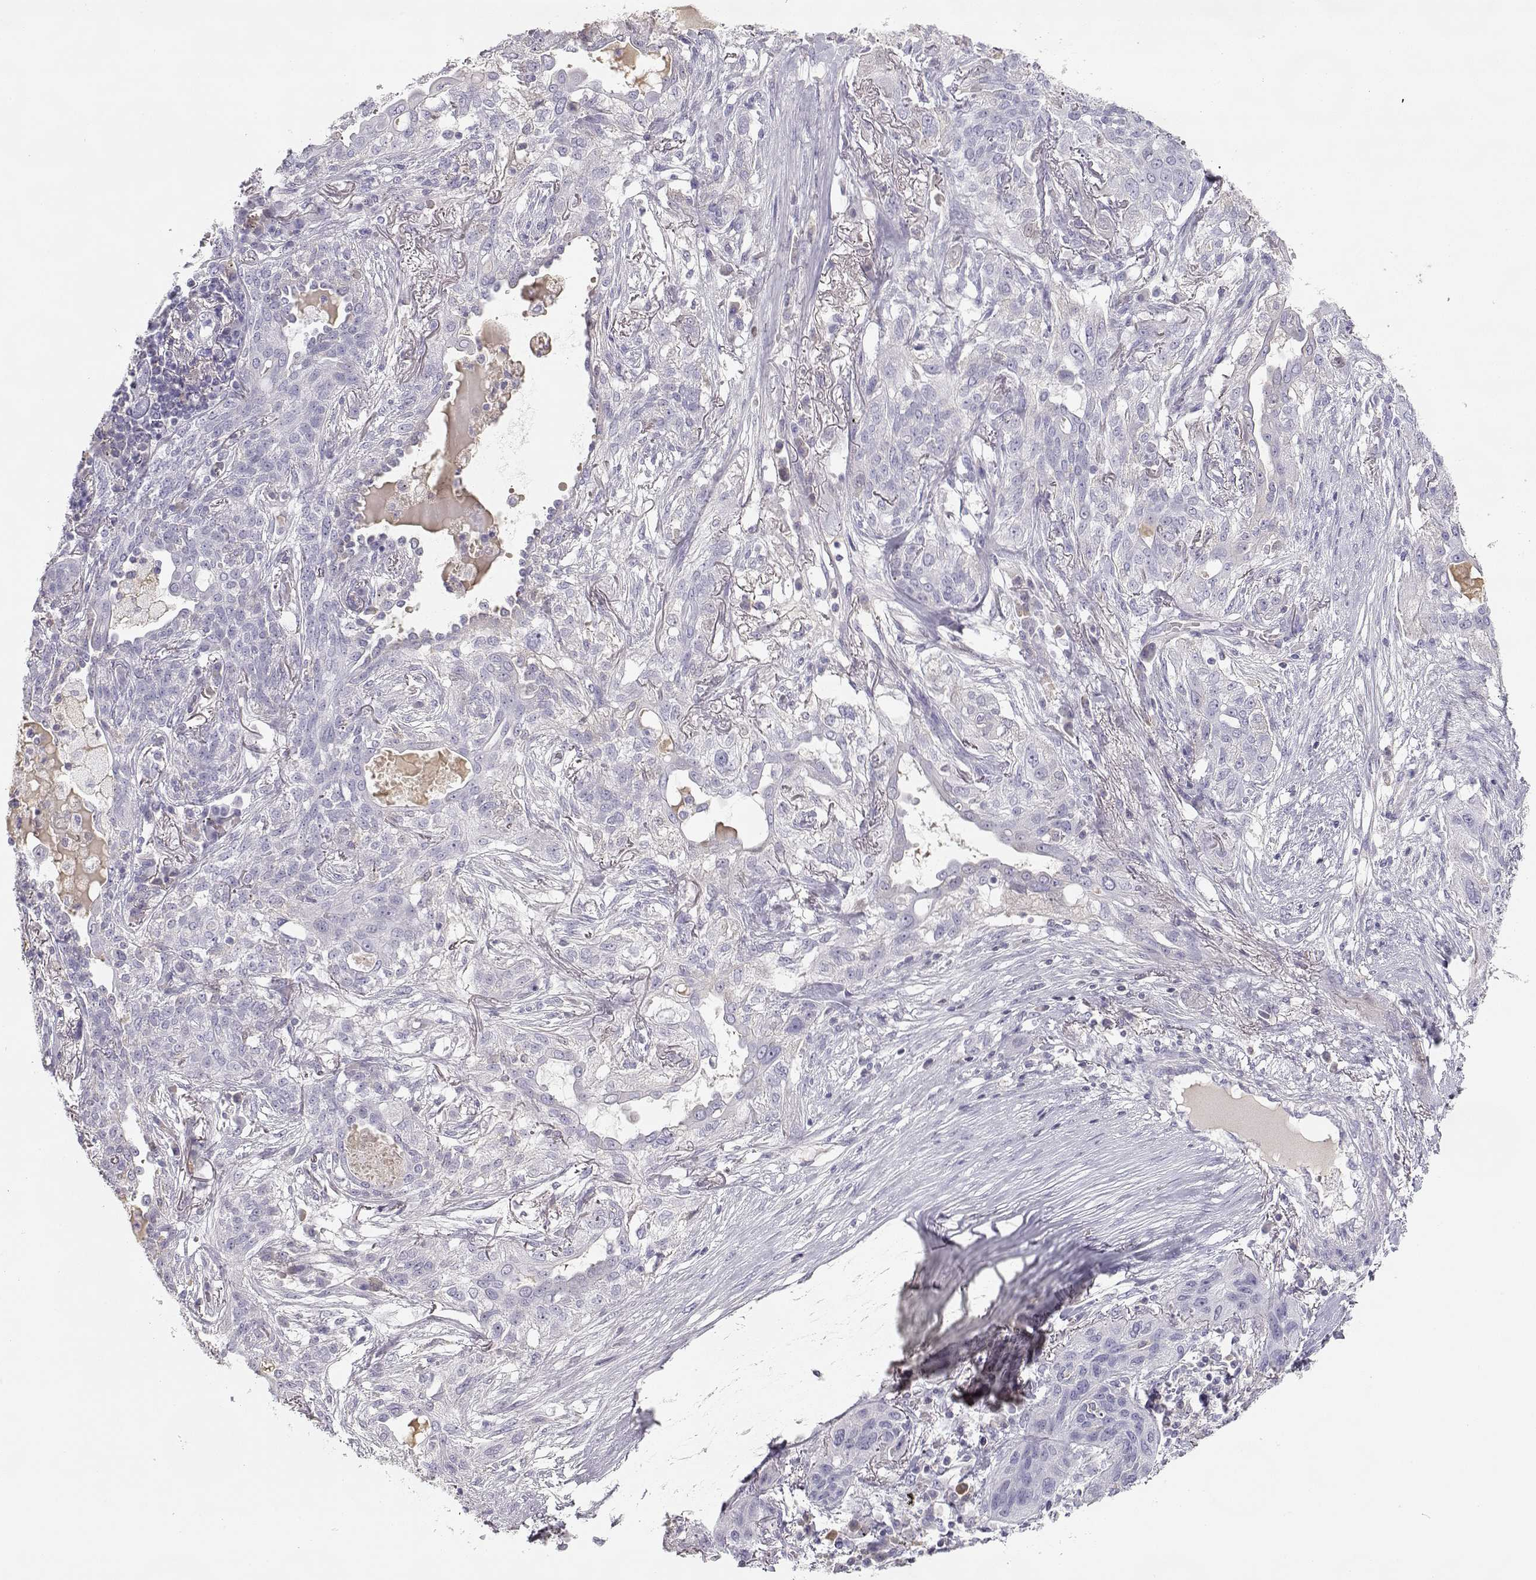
{"staining": {"intensity": "negative", "quantity": "none", "location": "none"}, "tissue": "lung cancer", "cell_type": "Tumor cells", "image_type": "cancer", "snomed": [{"axis": "morphology", "description": "Squamous cell carcinoma, NOS"}, {"axis": "topography", "description": "Lung"}], "caption": "Tumor cells are negative for protein expression in human lung squamous cell carcinoma. (DAB immunohistochemistry, high magnification).", "gene": "SLCO6A1", "patient": {"sex": "female", "age": 70}}